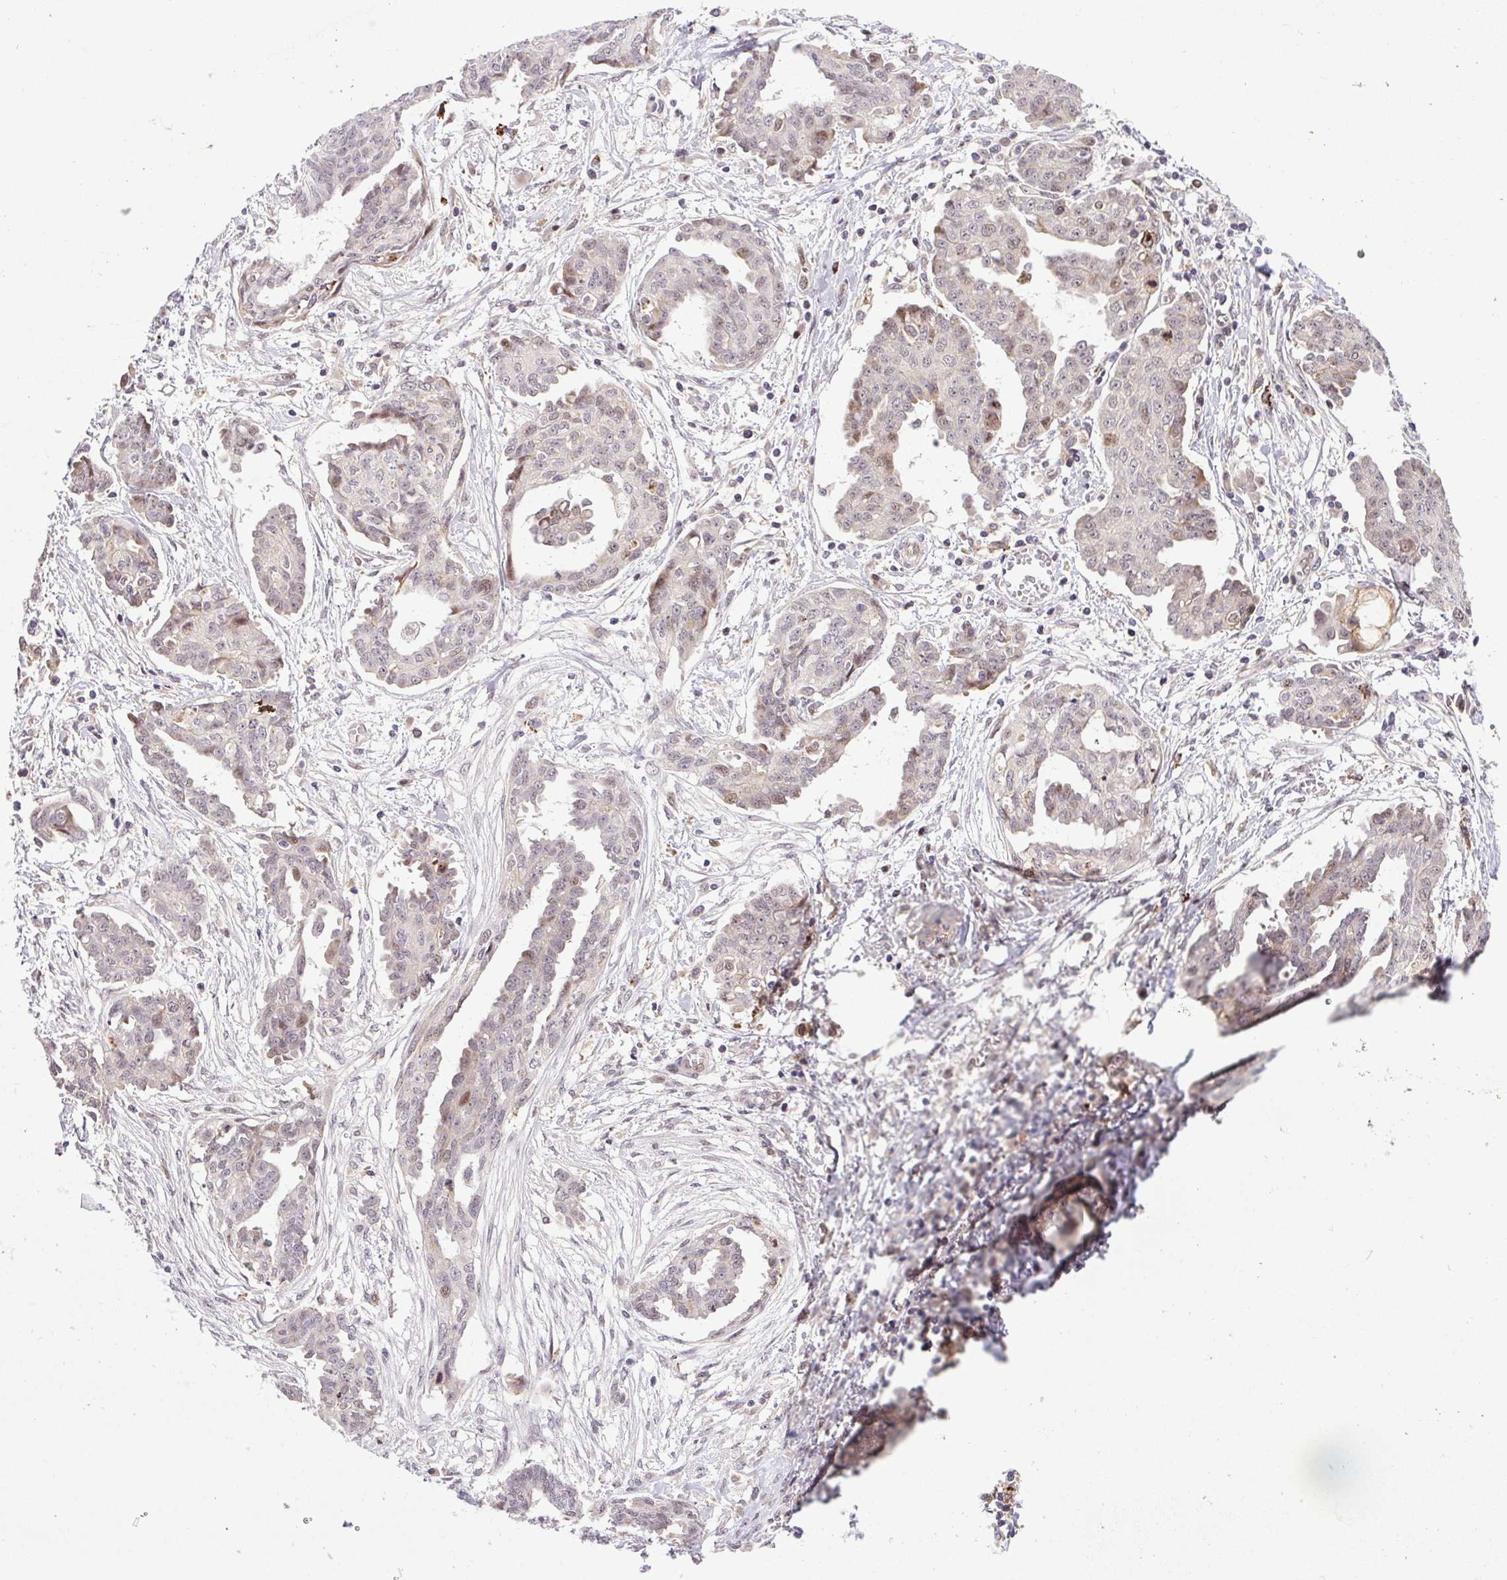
{"staining": {"intensity": "weak", "quantity": "<25%", "location": "nuclear"}, "tissue": "ovarian cancer", "cell_type": "Tumor cells", "image_type": "cancer", "snomed": [{"axis": "morphology", "description": "Cystadenocarcinoma, serous, NOS"}, {"axis": "topography", "description": "Ovary"}], "caption": "Photomicrograph shows no significant protein expression in tumor cells of ovarian serous cystadenocarcinoma.", "gene": "ERG", "patient": {"sex": "female", "age": 71}}